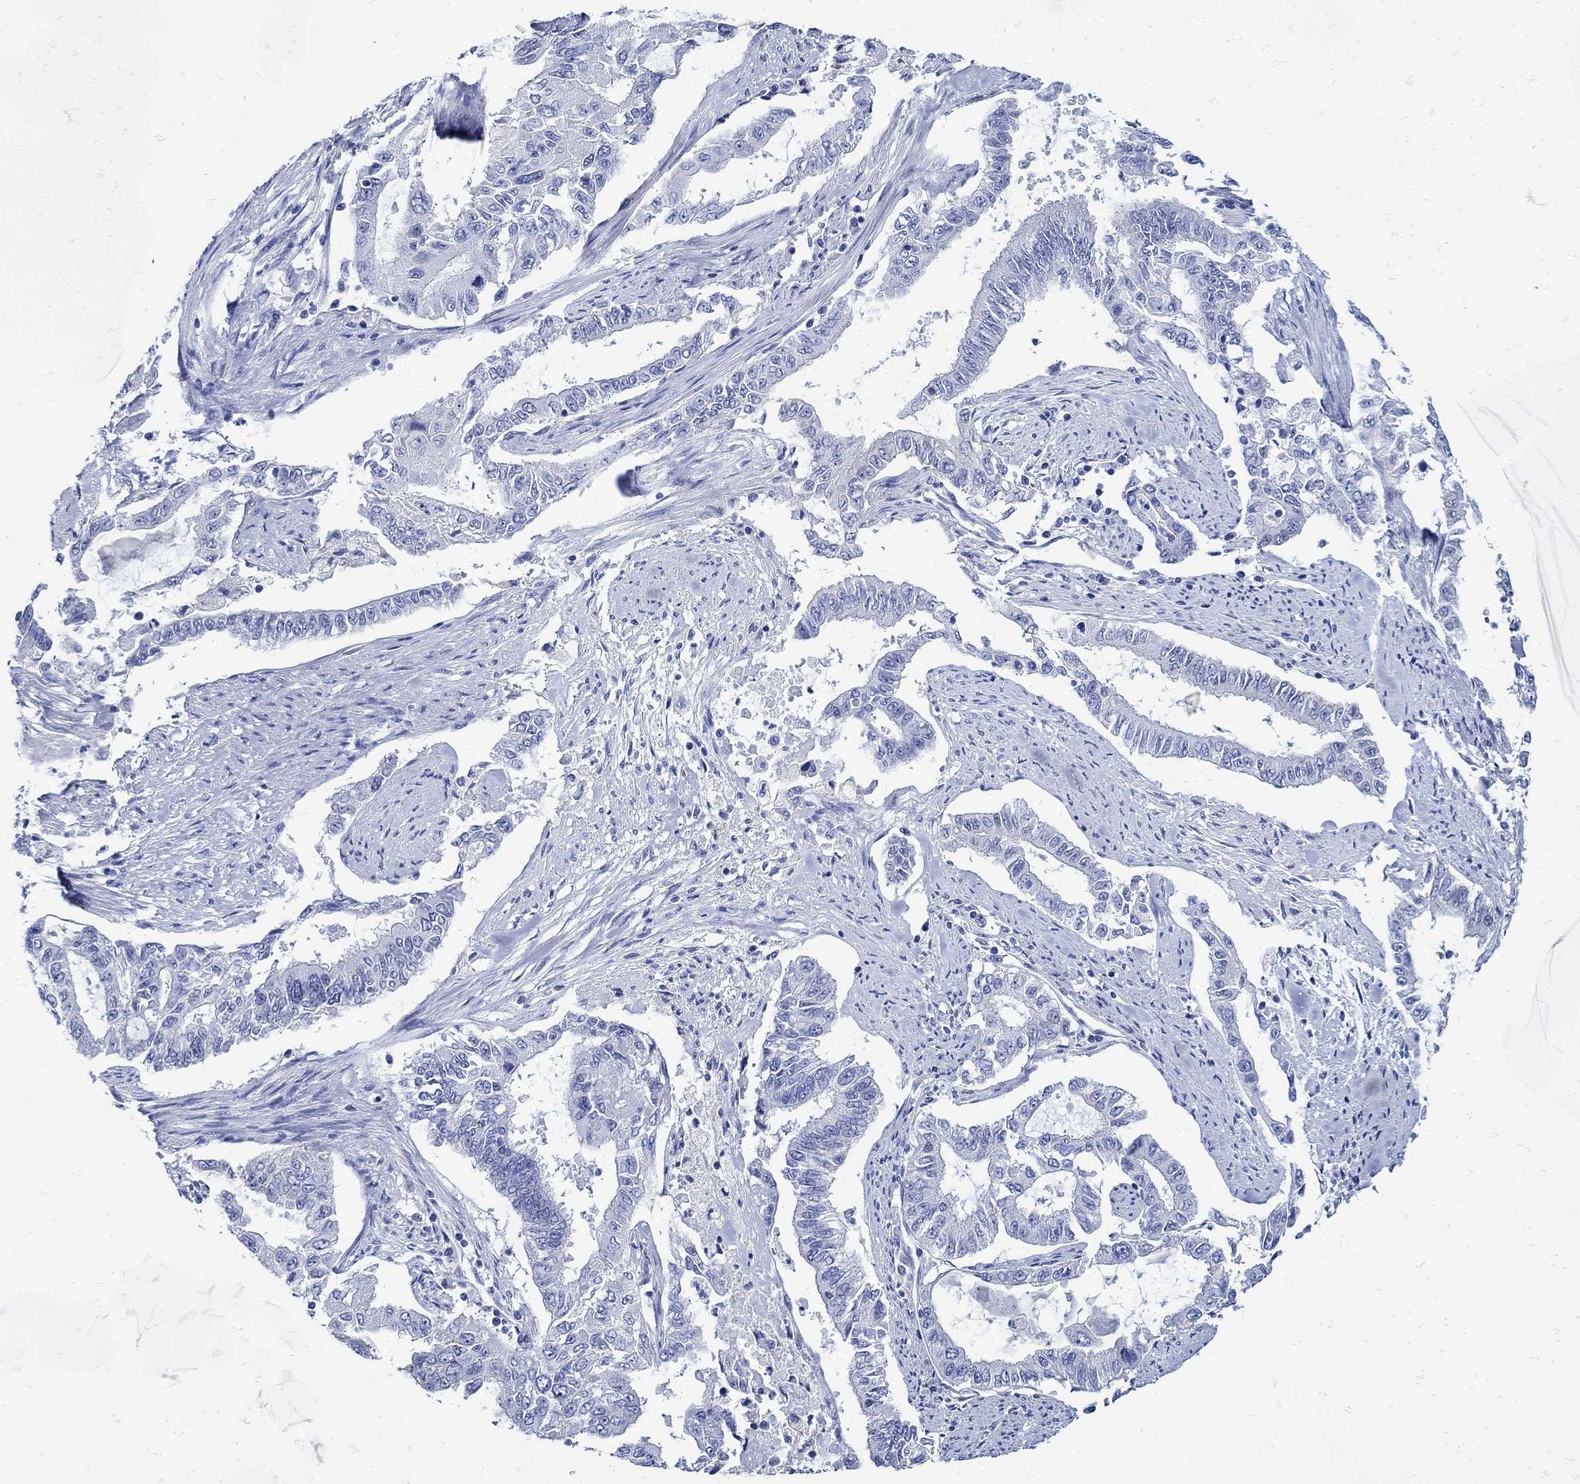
{"staining": {"intensity": "negative", "quantity": "none", "location": "none"}, "tissue": "endometrial cancer", "cell_type": "Tumor cells", "image_type": "cancer", "snomed": [{"axis": "morphology", "description": "Adenocarcinoma, NOS"}, {"axis": "topography", "description": "Uterus"}], "caption": "IHC histopathology image of adenocarcinoma (endometrial) stained for a protein (brown), which shows no staining in tumor cells. Brightfield microscopy of immunohistochemistry stained with DAB (3,3'-diaminobenzidine) (brown) and hematoxylin (blue), captured at high magnification.", "gene": "NOS1", "patient": {"sex": "female", "age": 59}}